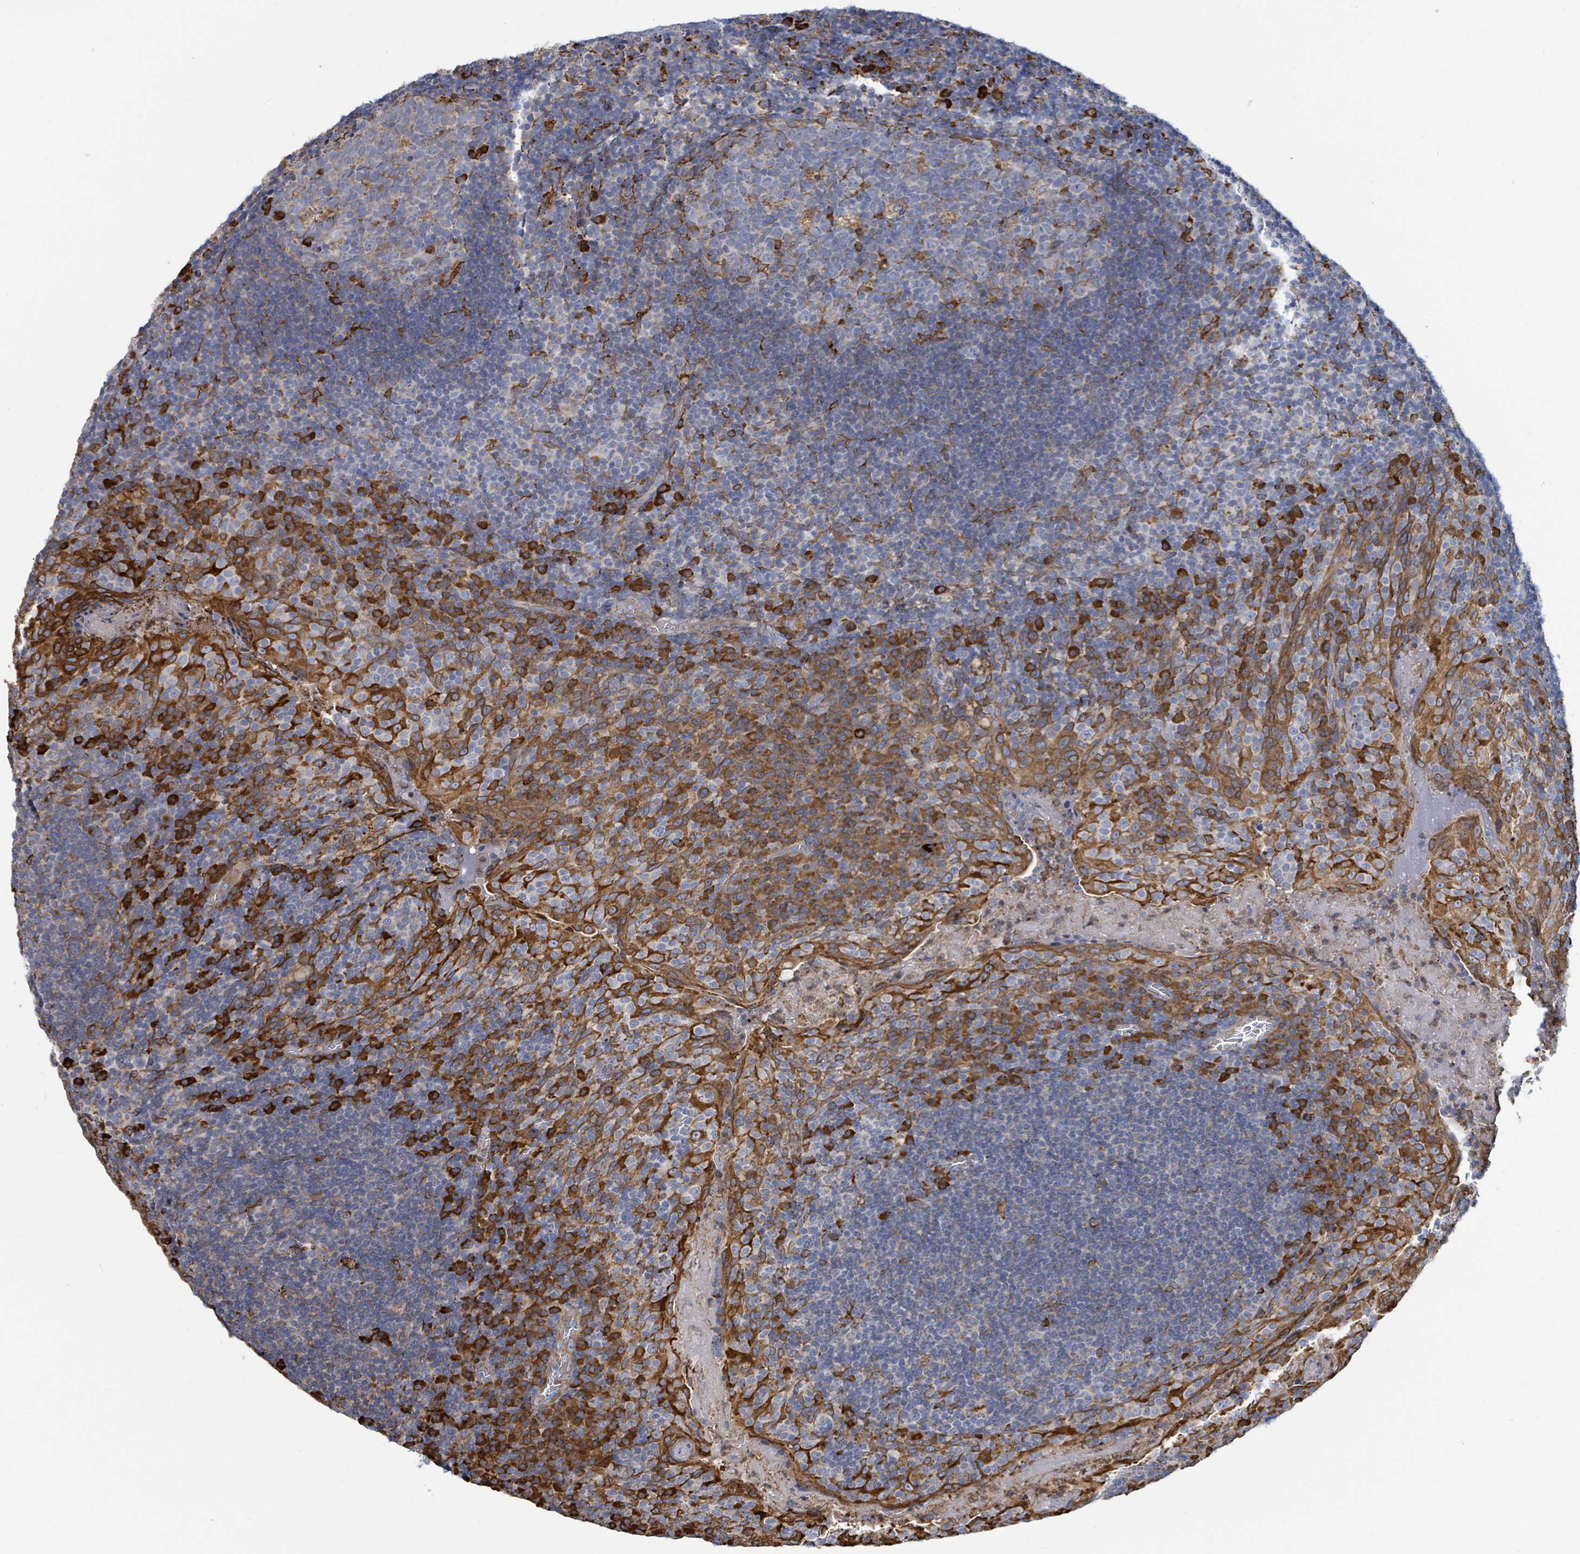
{"staining": {"intensity": "moderate", "quantity": "<25%", "location": "cytoplasmic/membranous"}, "tissue": "tonsil", "cell_type": "Germinal center cells", "image_type": "normal", "snomed": [{"axis": "morphology", "description": "Normal tissue, NOS"}, {"axis": "topography", "description": "Tonsil"}], "caption": "The immunohistochemical stain labels moderate cytoplasmic/membranous expression in germinal center cells of benign tonsil. (DAB = brown stain, brightfield microscopy at high magnification).", "gene": "RFPL4AL1", "patient": {"sex": "male", "age": 17}}